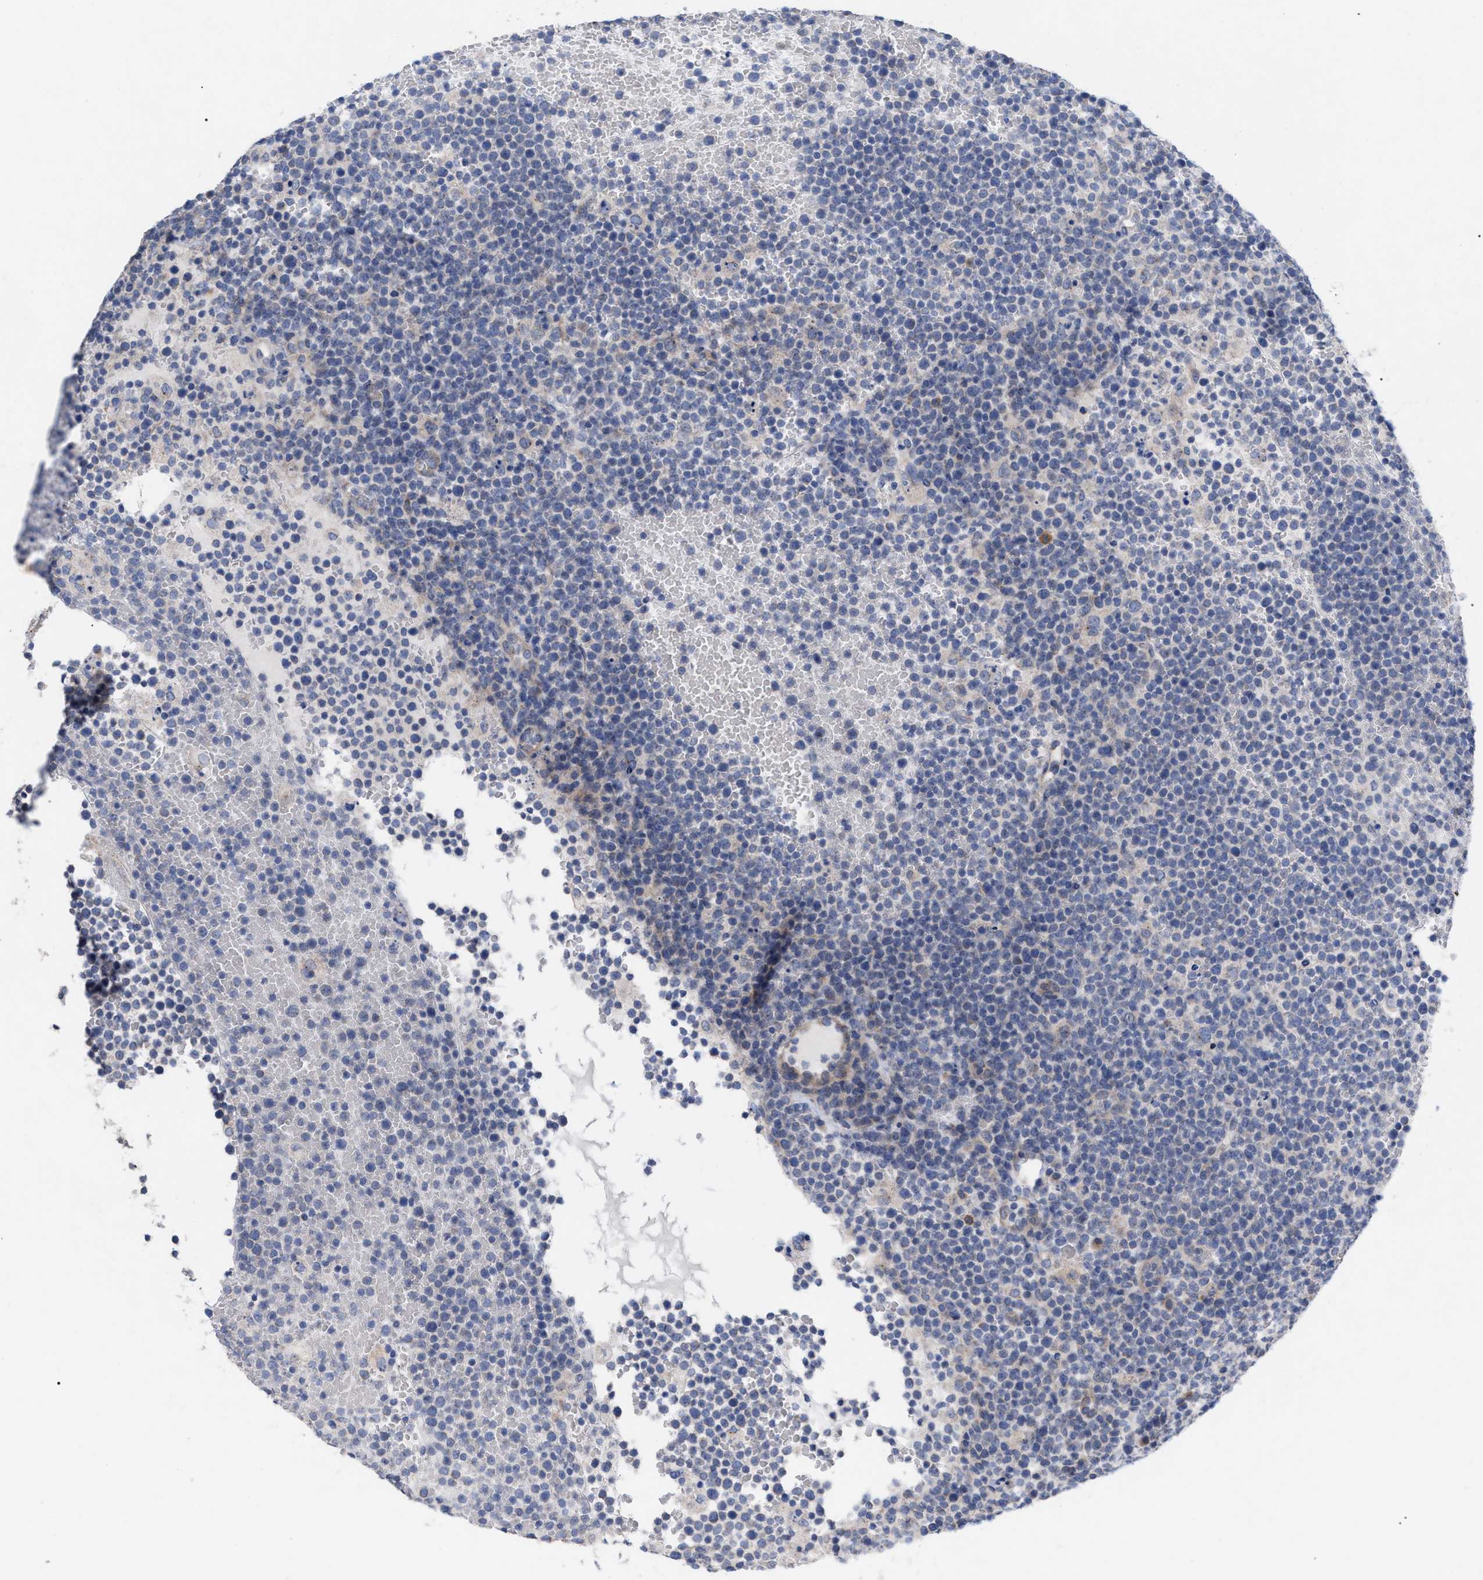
{"staining": {"intensity": "negative", "quantity": "none", "location": "none"}, "tissue": "lymphoma", "cell_type": "Tumor cells", "image_type": "cancer", "snomed": [{"axis": "morphology", "description": "Malignant lymphoma, non-Hodgkin's type, High grade"}, {"axis": "topography", "description": "Lymph node"}], "caption": "Malignant lymphoma, non-Hodgkin's type (high-grade) was stained to show a protein in brown. There is no significant positivity in tumor cells.", "gene": "VIP", "patient": {"sex": "male", "age": 61}}